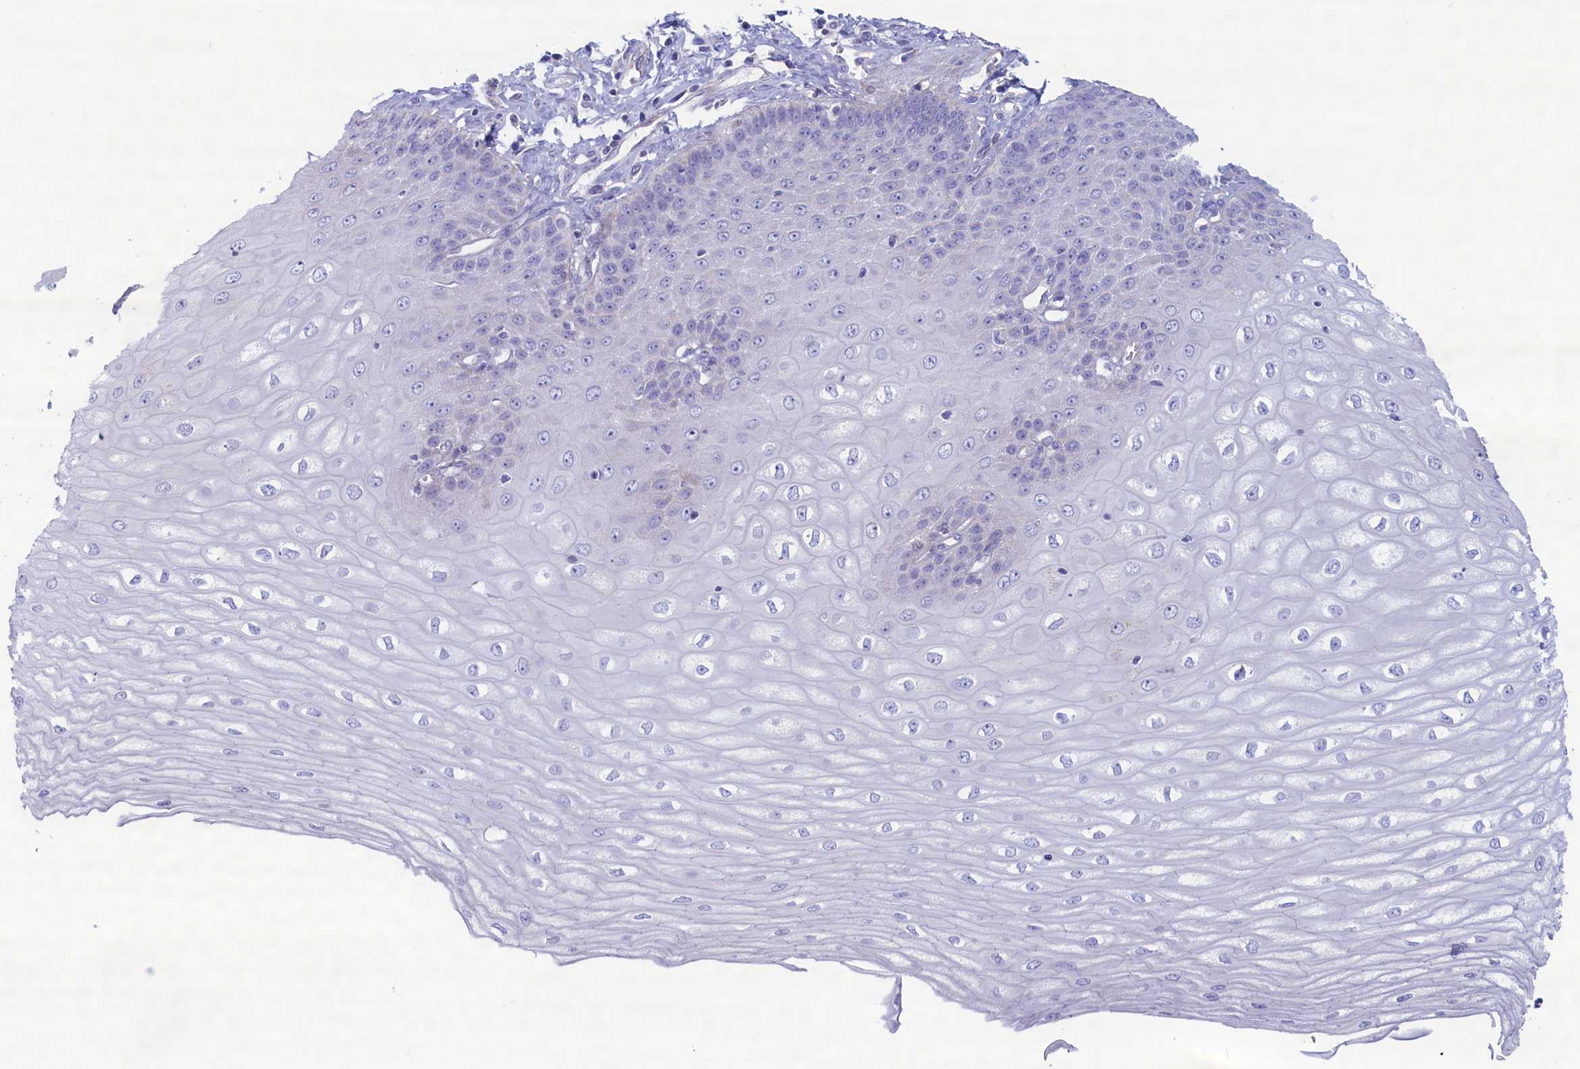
{"staining": {"intensity": "negative", "quantity": "none", "location": "none"}, "tissue": "esophagus", "cell_type": "Squamous epithelial cells", "image_type": "normal", "snomed": [{"axis": "morphology", "description": "Normal tissue, NOS"}, {"axis": "topography", "description": "Esophagus"}], "caption": "Immunohistochemical staining of benign human esophagus shows no significant expression in squamous epithelial cells. The staining is performed using DAB brown chromogen with nuclei counter-stained in using hematoxylin.", "gene": "MPV17L2", "patient": {"sex": "male", "age": 60}}